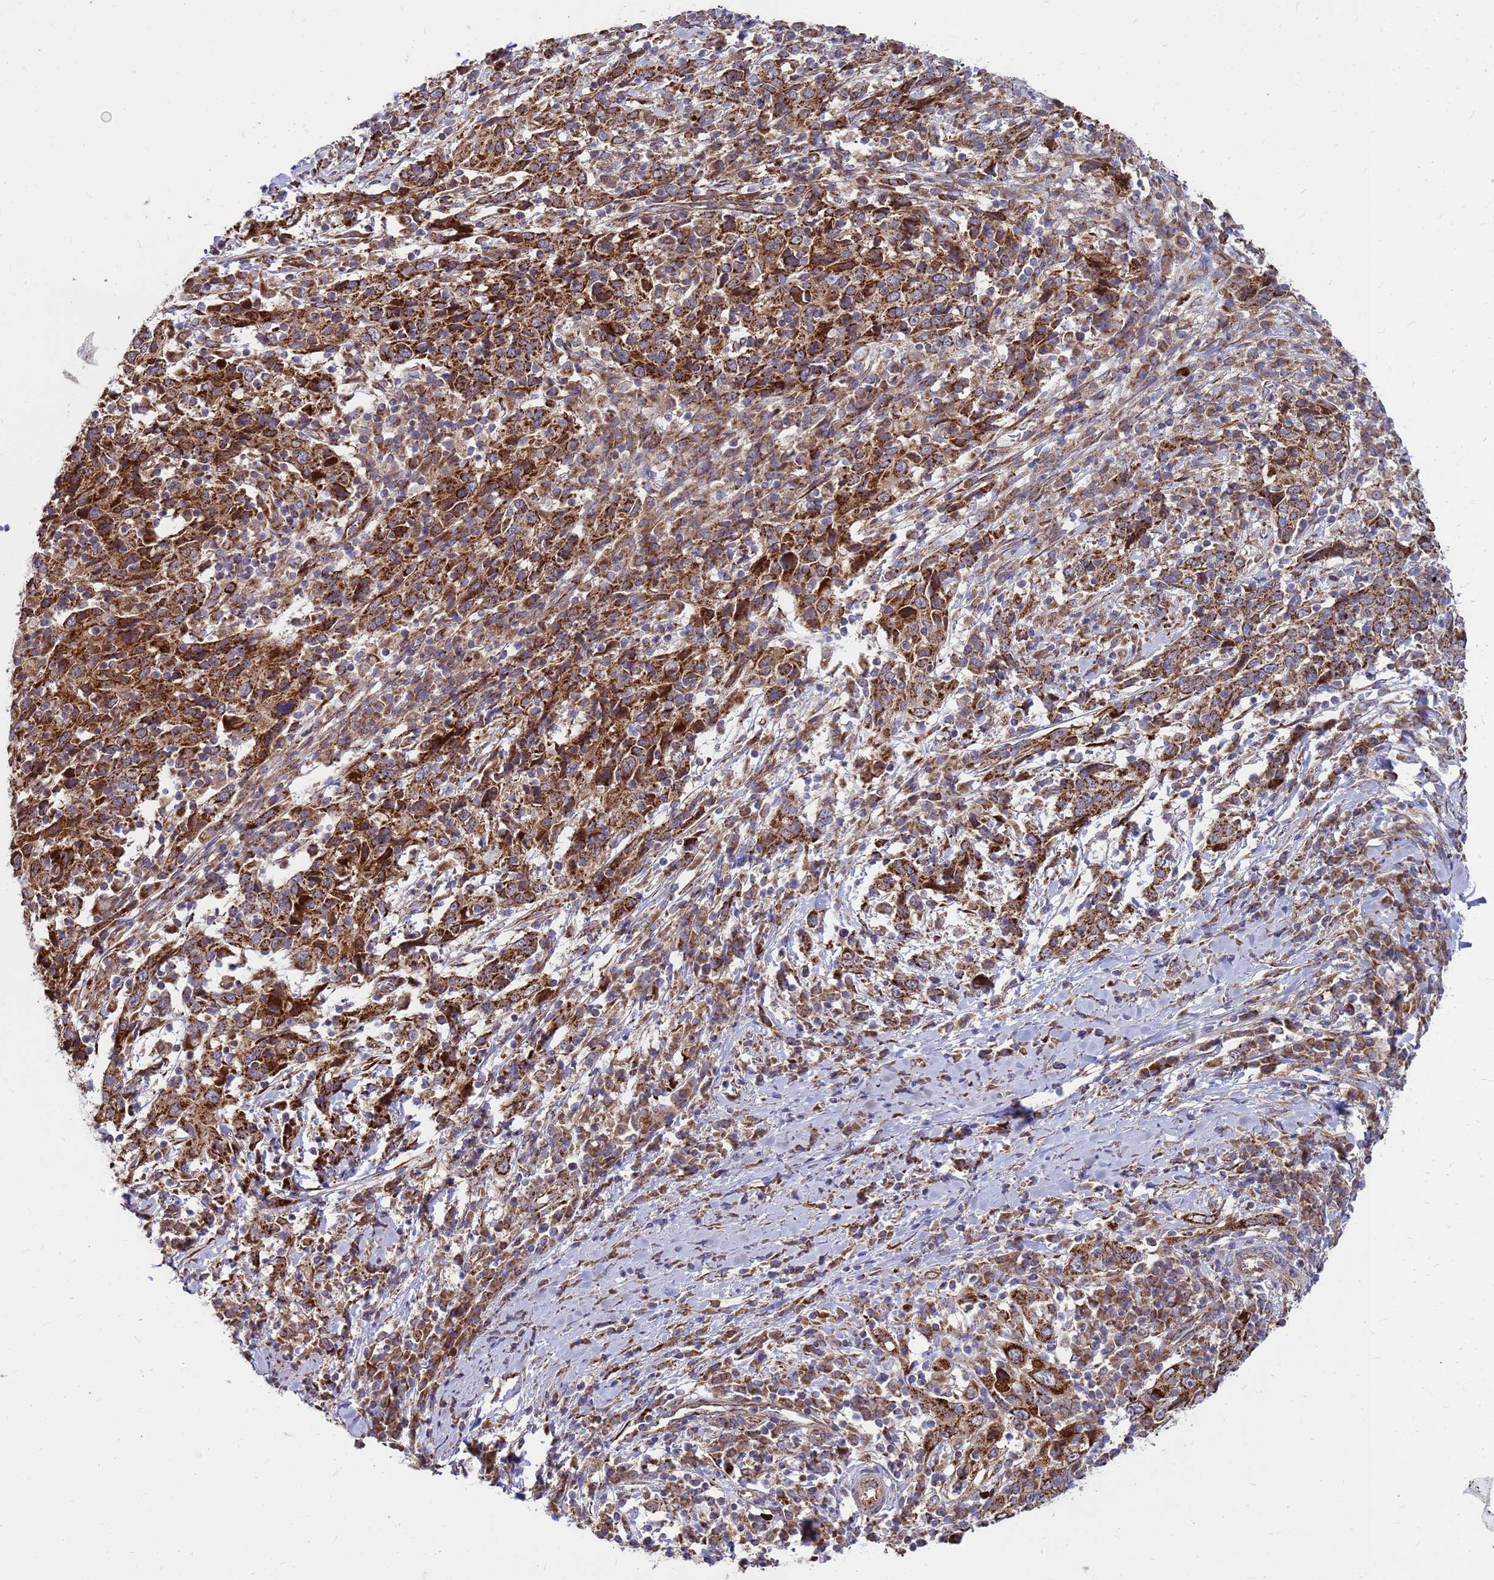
{"staining": {"intensity": "strong", "quantity": ">75%", "location": "cytoplasmic/membranous"}, "tissue": "cervical cancer", "cell_type": "Tumor cells", "image_type": "cancer", "snomed": [{"axis": "morphology", "description": "Squamous cell carcinoma, NOS"}, {"axis": "topography", "description": "Cervix"}], "caption": "A brown stain shows strong cytoplasmic/membranous expression of a protein in human cervical cancer (squamous cell carcinoma) tumor cells.", "gene": "FSTL4", "patient": {"sex": "female", "age": 46}}